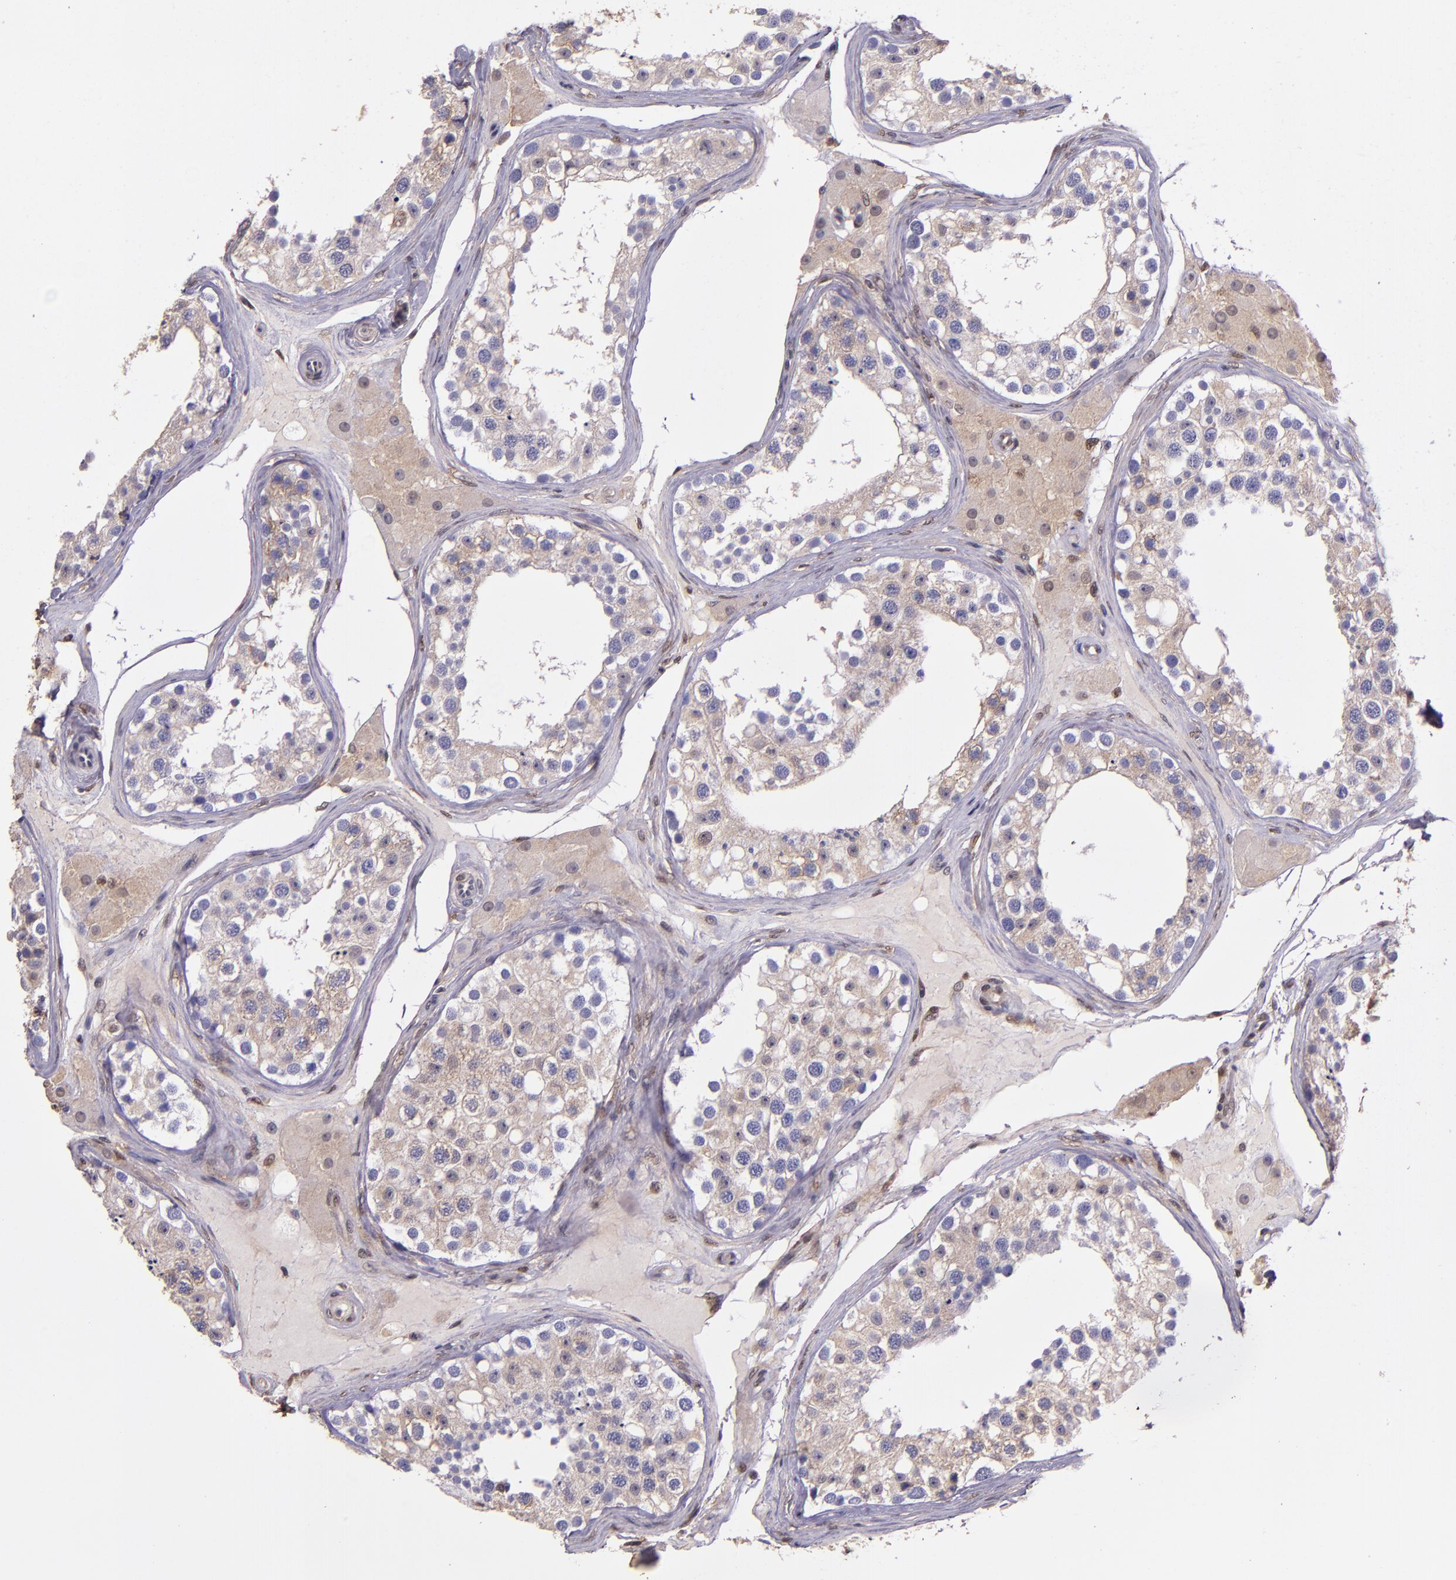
{"staining": {"intensity": "moderate", "quantity": ">75%", "location": "cytoplasmic/membranous"}, "tissue": "testis", "cell_type": "Cells in seminiferous ducts", "image_type": "normal", "snomed": [{"axis": "morphology", "description": "Normal tissue, NOS"}, {"axis": "topography", "description": "Testis"}], "caption": "High-power microscopy captured an immunohistochemistry (IHC) image of normal testis, revealing moderate cytoplasmic/membranous expression in approximately >75% of cells in seminiferous ducts. Nuclei are stained in blue.", "gene": "STAT6", "patient": {"sex": "male", "age": 68}}